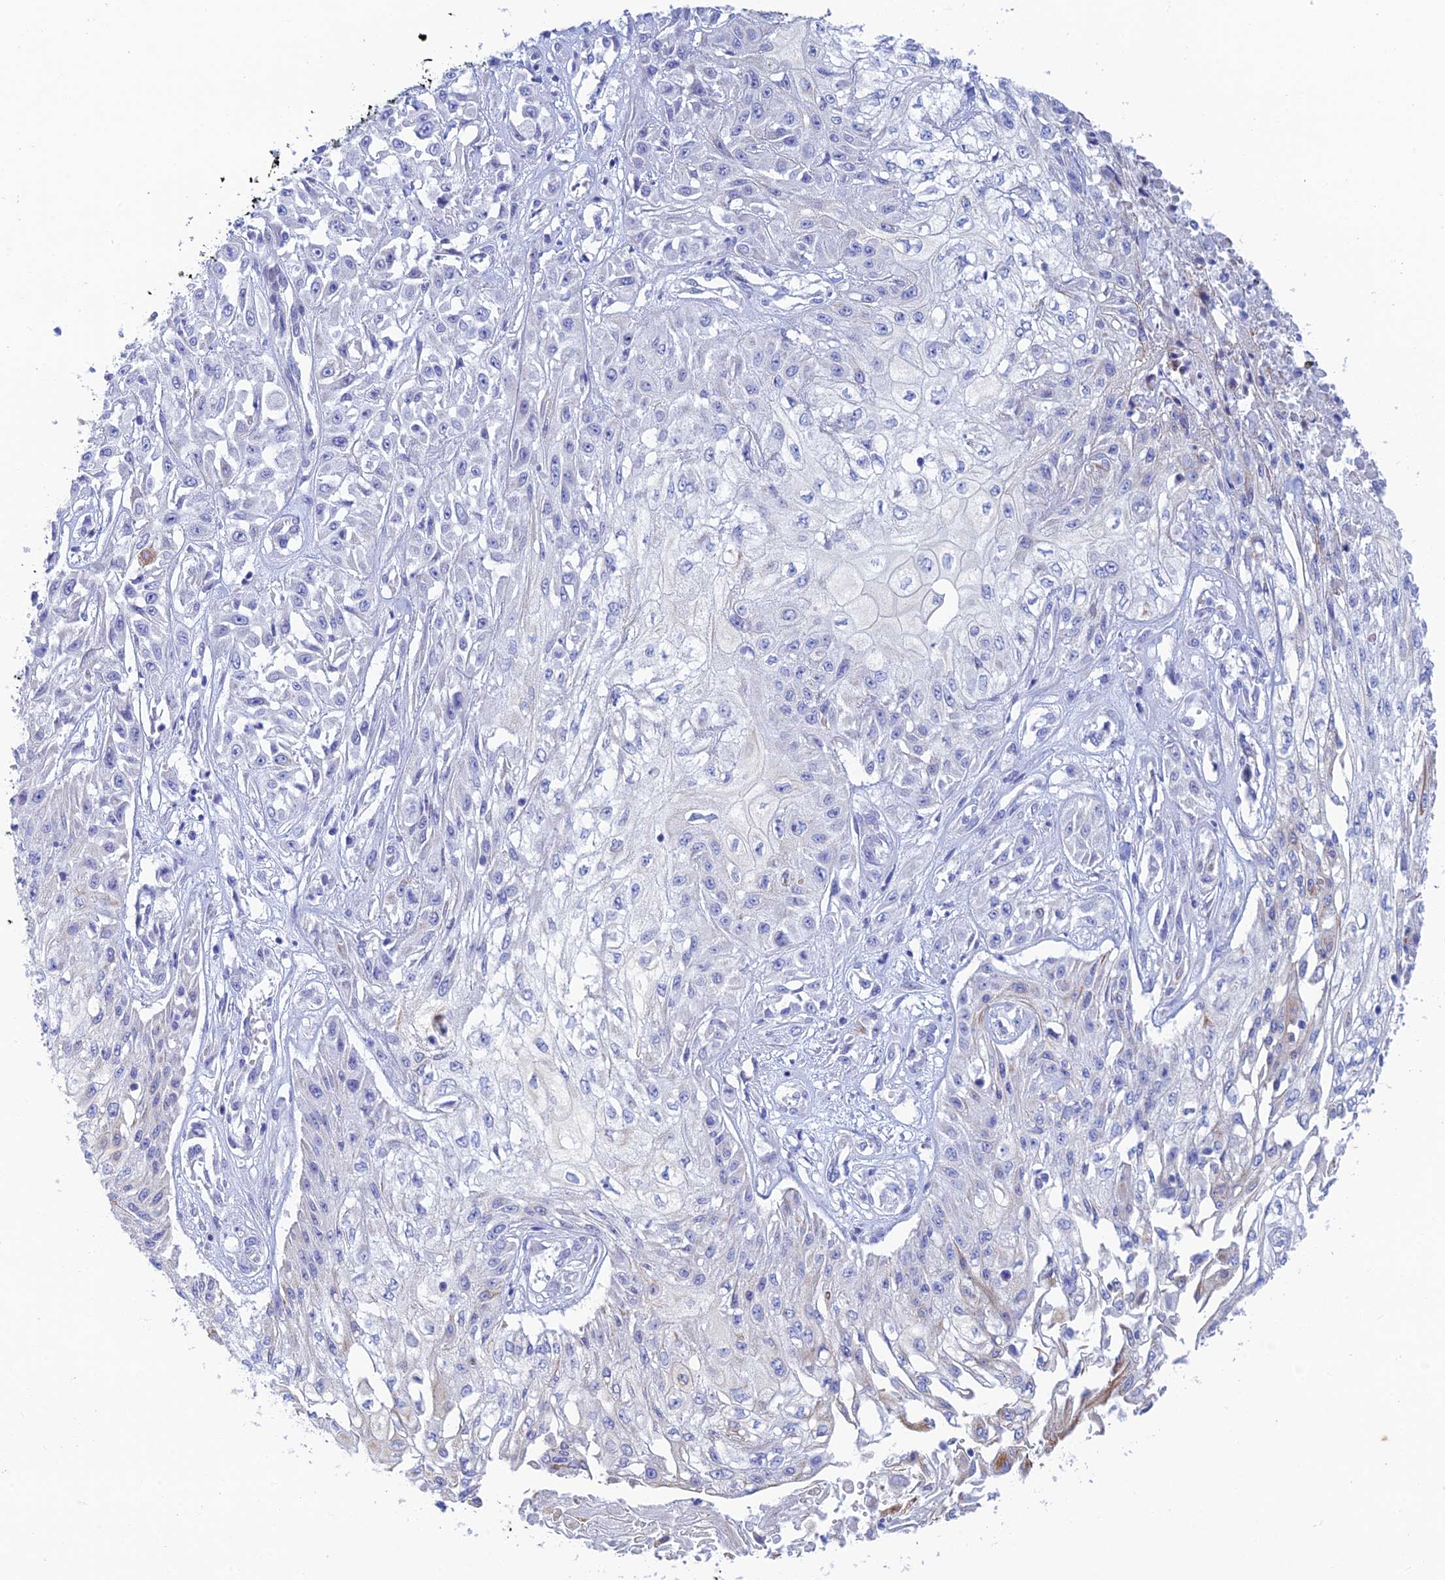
{"staining": {"intensity": "negative", "quantity": "none", "location": "none"}, "tissue": "skin cancer", "cell_type": "Tumor cells", "image_type": "cancer", "snomed": [{"axis": "morphology", "description": "Squamous cell carcinoma, NOS"}, {"axis": "morphology", "description": "Squamous cell carcinoma, metastatic, NOS"}, {"axis": "topography", "description": "Skin"}, {"axis": "topography", "description": "Lymph node"}], "caption": "This is an immunohistochemistry photomicrograph of skin metastatic squamous cell carcinoma. There is no positivity in tumor cells.", "gene": "CEP152", "patient": {"sex": "male", "age": 75}}